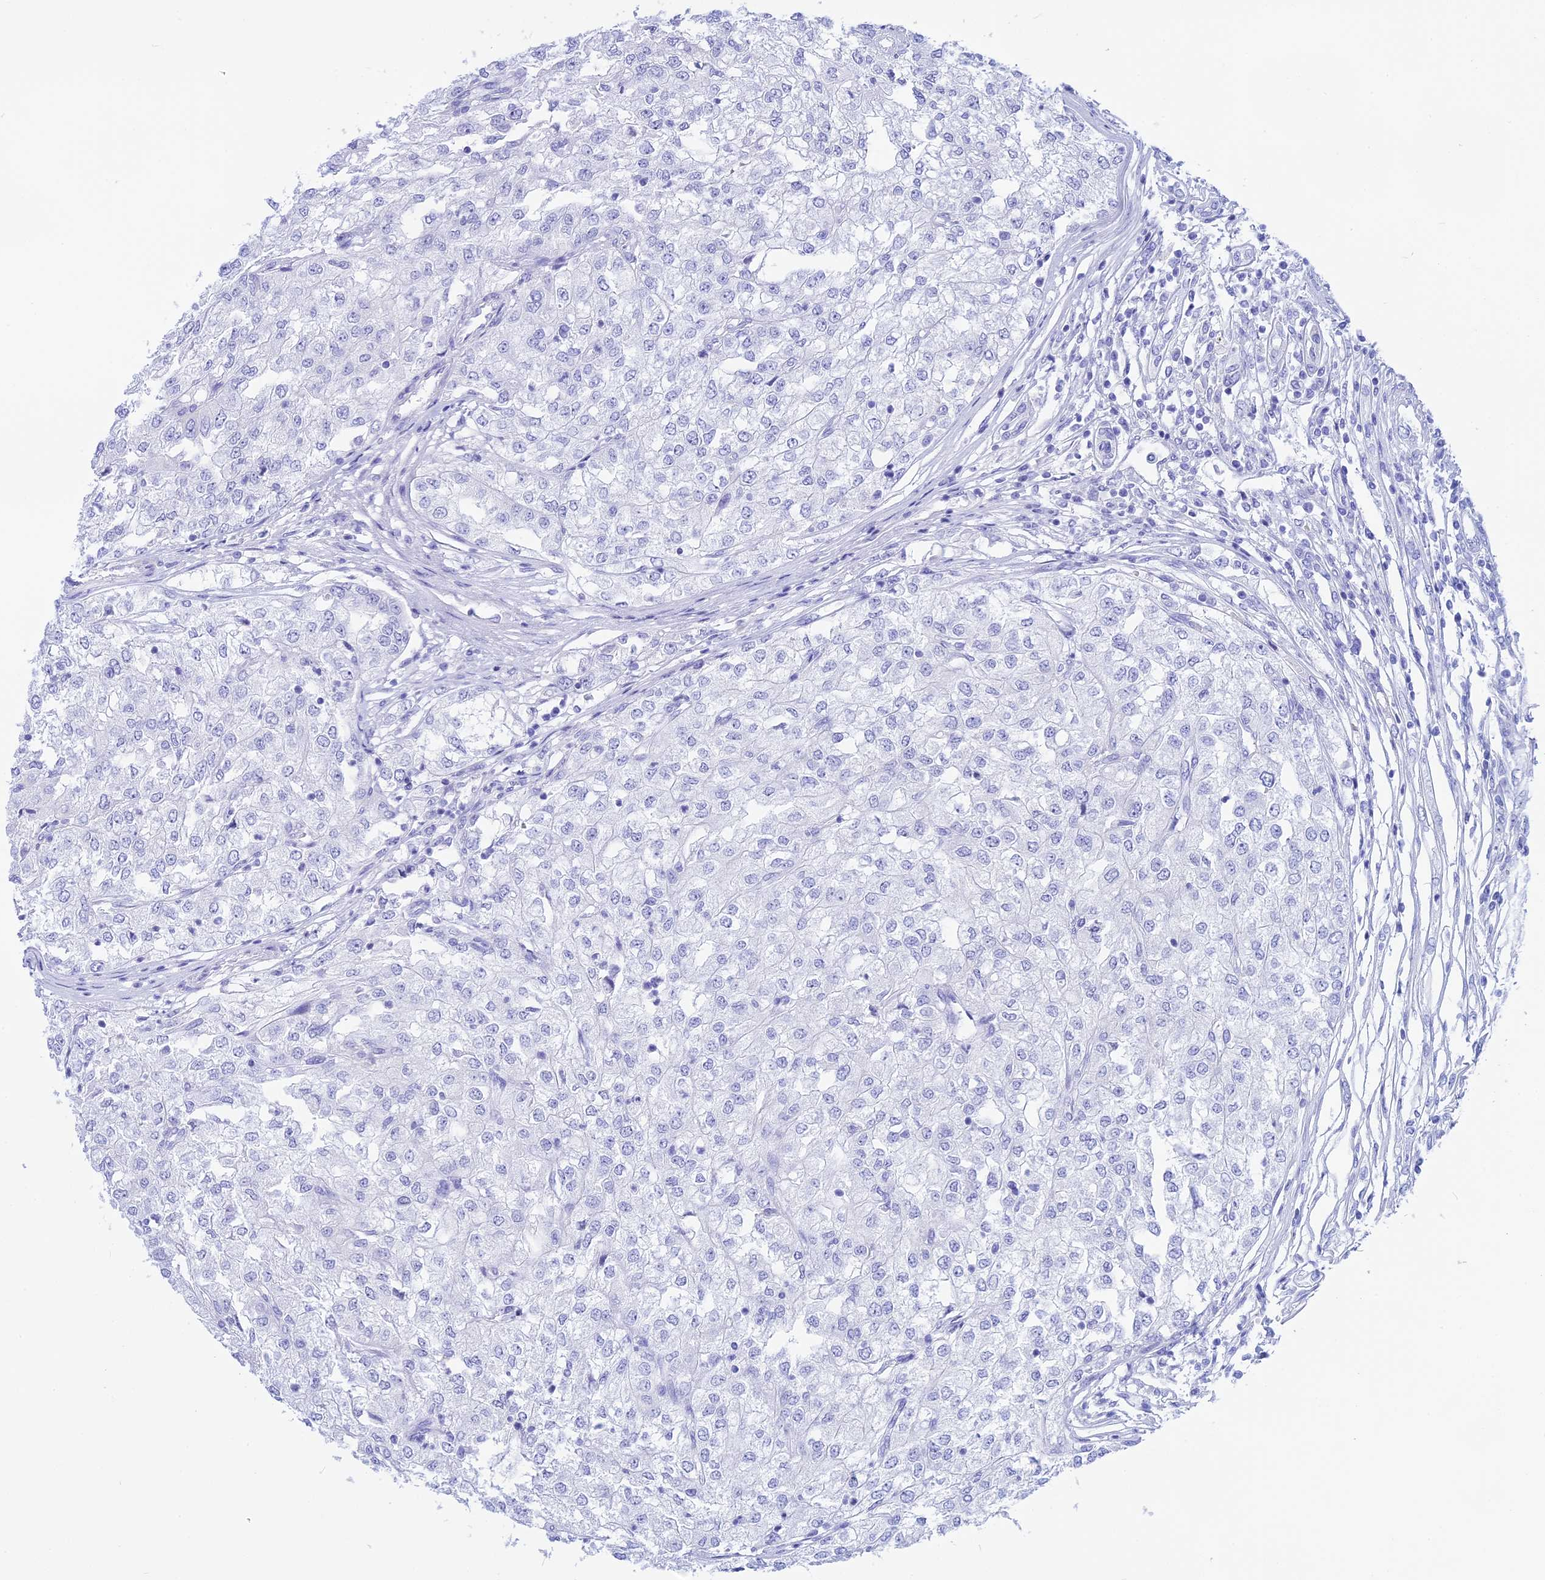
{"staining": {"intensity": "negative", "quantity": "none", "location": "none"}, "tissue": "renal cancer", "cell_type": "Tumor cells", "image_type": "cancer", "snomed": [{"axis": "morphology", "description": "Adenocarcinoma, NOS"}, {"axis": "topography", "description": "Kidney"}], "caption": "The micrograph demonstrates no significant positivity in tumor cells of renal cancer (adenocarcinoma).", "gene": "ISCA1", "patient": {"sex": "female", "age": 54}}